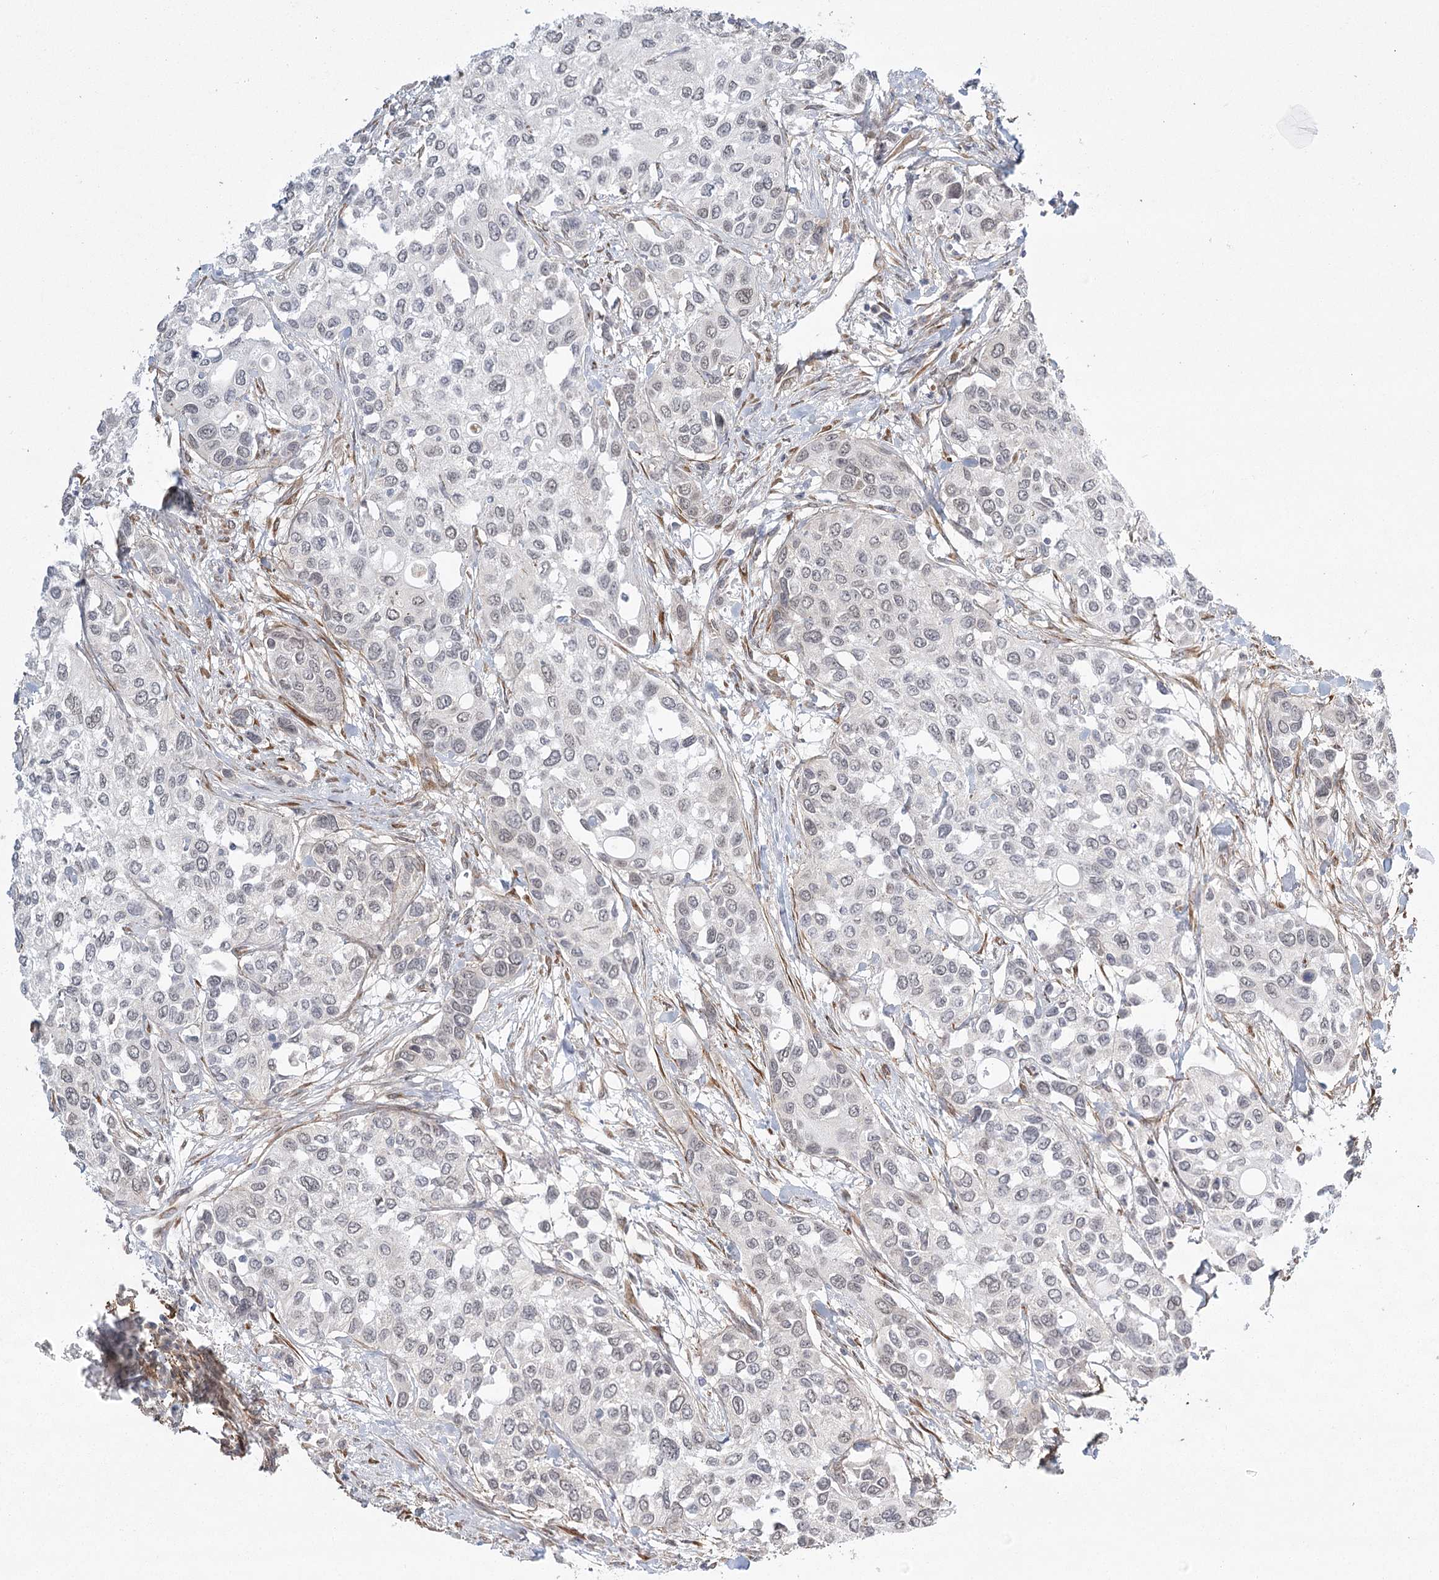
{"staining": {"intensity": "negative", "quantity": "none", "location": "none"}, "tissue": "urothelial cancer", "cell_type": "Tumor cells", "image_type": "cancer", "snomed": [{"axis": "morphology", "description": "Normal tissue, NOS"}, {"axis": "morphology", "description": "Urothelial carcinoma, High grade"}, {"axis": "topography", "description": "Vascular tissue"}, {"axis": "topography", "description": "Urinary bladder"}], "caption": "The image demonstrates no staining of tumor cells in high-grade urothelial carcinoma. (Stains: DAB (3,3'-diaminobenzidine) IHC with hematoxylin counter stain, Microscopy: brightfield microscopy at high magnification).", "gene": "MED28", "patient": {"sex": "female", "age": 56}}